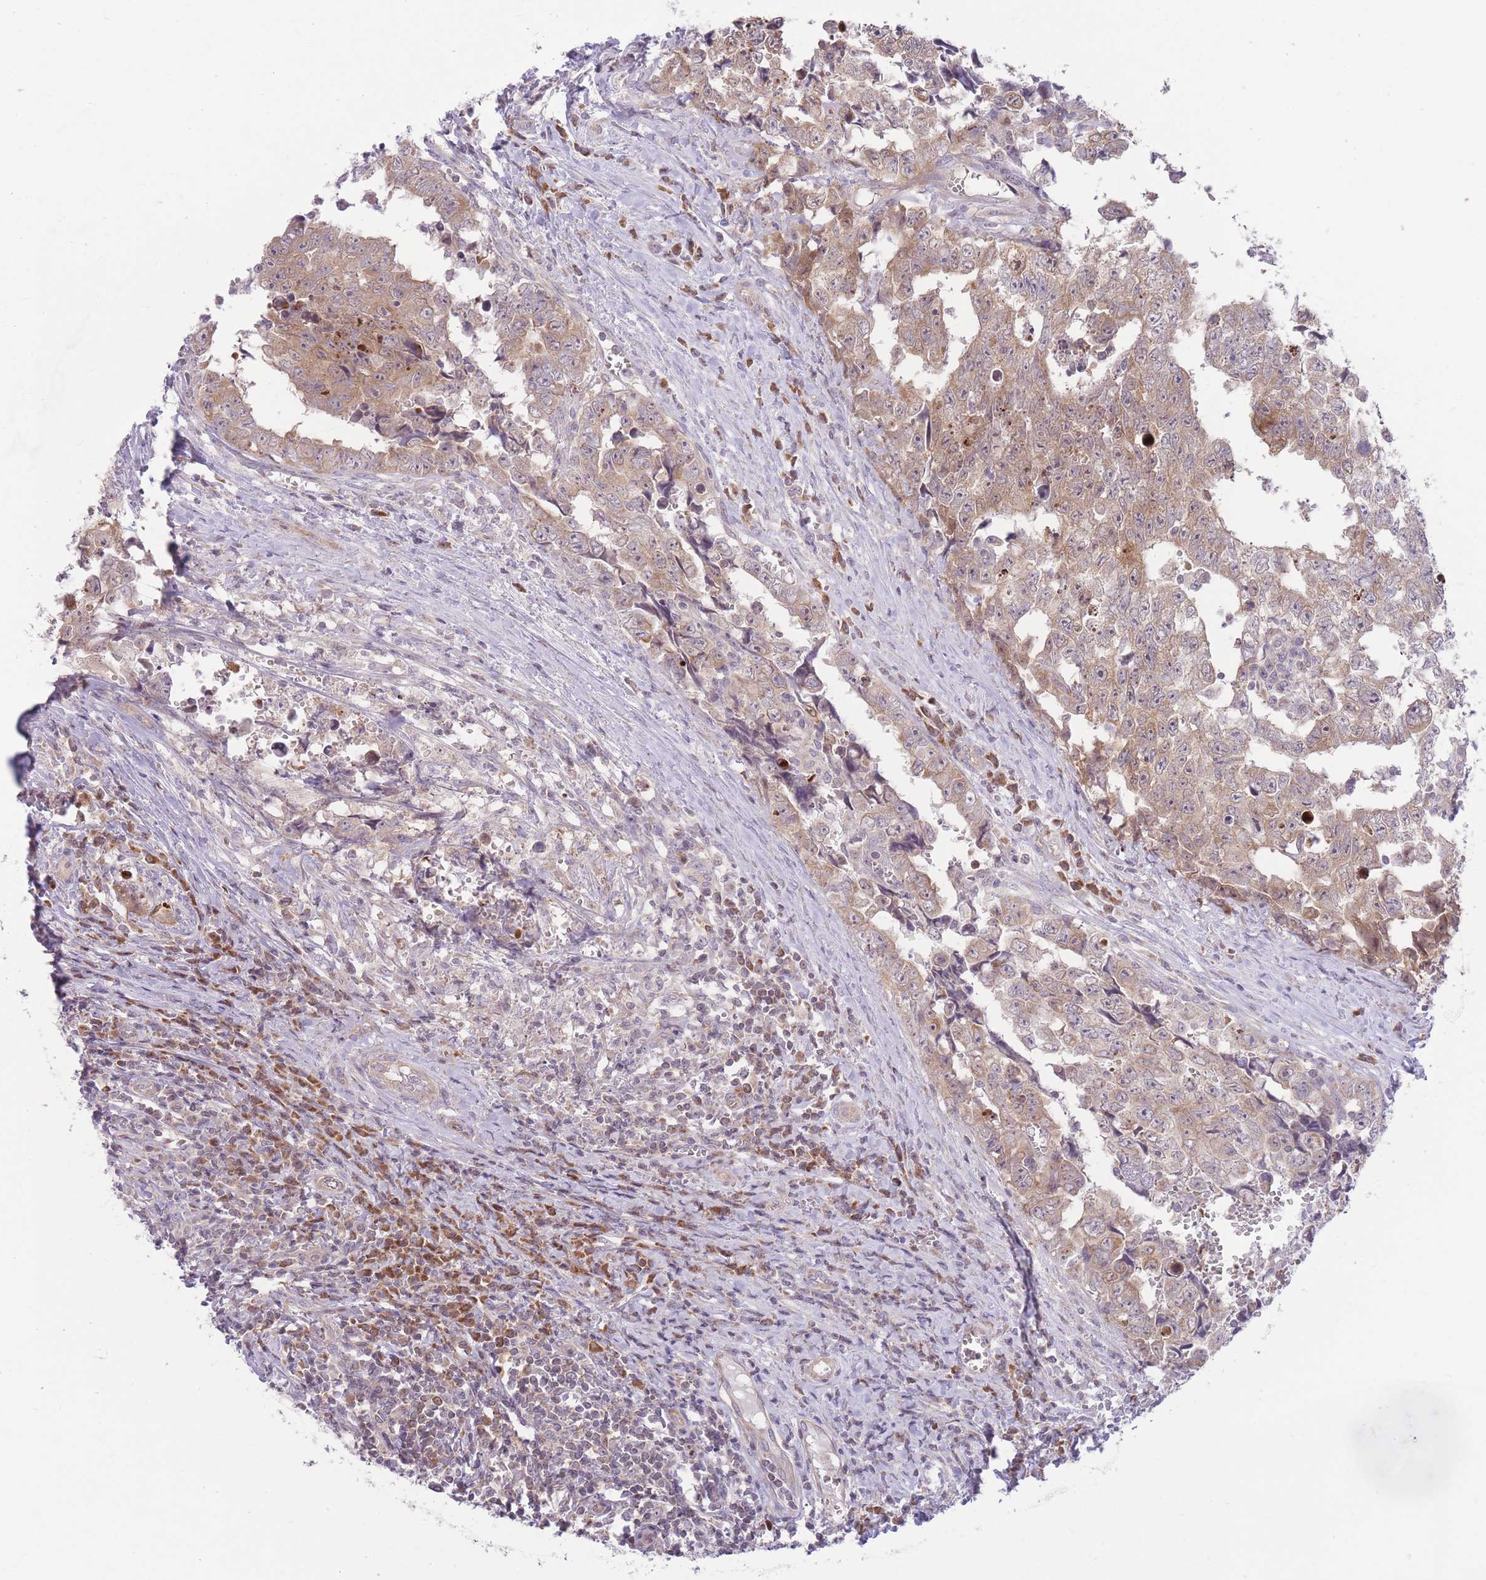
{"staining": {"intensity": "moderate", "quantity": "25%-75%", "location": "cytoplasmic/membranous"}, "tissue": "testis cancer", "cell_type": "Tumor cells", "image_type": "cancer", "snomed": [{"axis": "morphology", "description": "Carcinoma, Embryonal, NOS"}, {"axis": "topography", "description": "Testis"}], "caption": "Moderate cytoplasmic/membranous protein staining is identified in approximately 25%-75% of tumor cells in testis cancer (embryonal carcinoma).", "gene": "BOLA2B", "patient": {"sex": "male", "age": 25}}